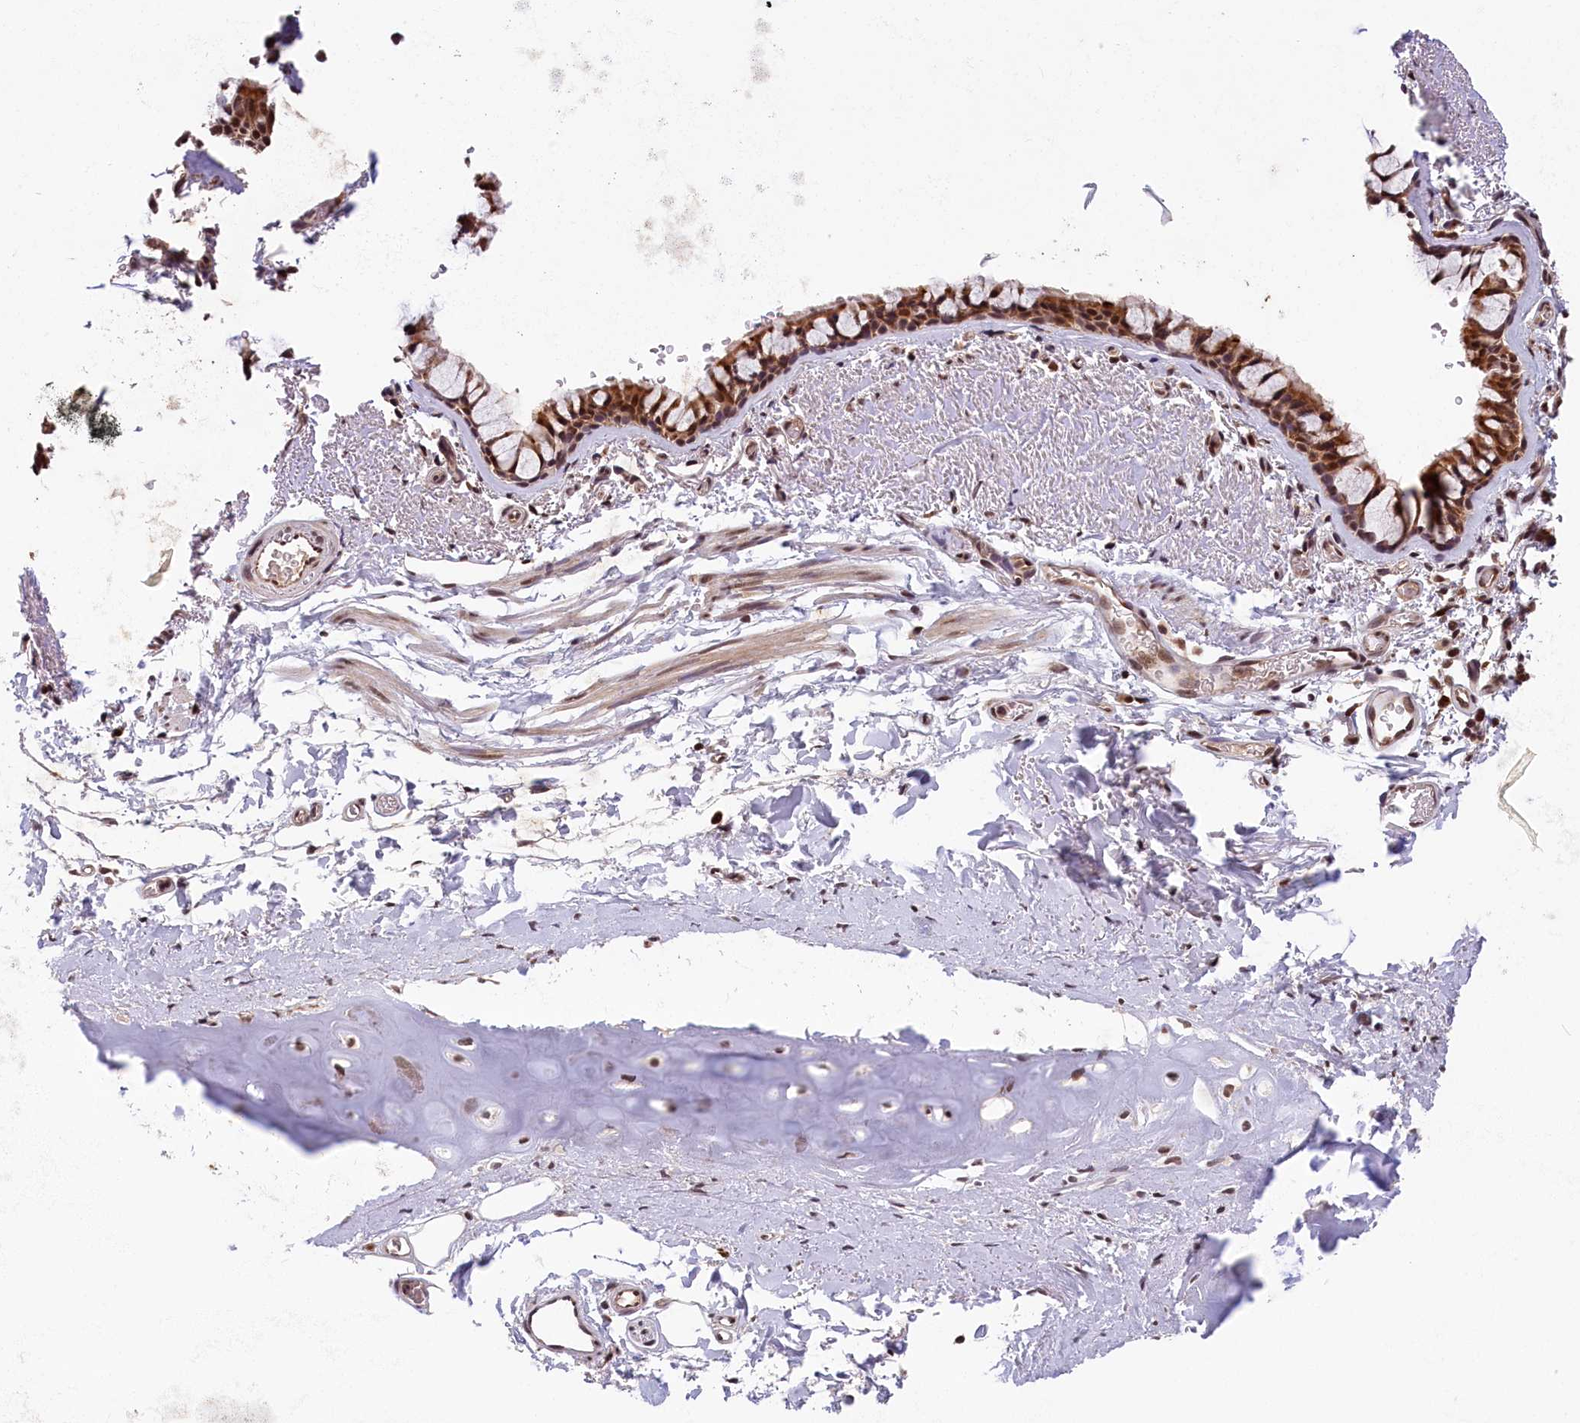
{"staining": {"intensity": "strong", "quantity": ">75%", "location": "cytoplasmic/membranous,nuclear"}, "tissue": "bronchus", "cell_type": "Respiratory epithelial cells", "image_type": "normal", "snomed": [{"axis": "morphology", "description": "Normal tissue, NOS"}, {"axis": "topography", "description": "Bronchus"}], "caption": "Strong cytoplasmic/membranous,nuclear positivity is seen in approximately >75% of respiratory epithelial cells in benign bronchus. (Stains: DAB (3,3'-diaminobenzidine) in brown, nuclei in blue, Microscopy: brightfield microscopy at high magnification).", "gene": "KCNK6", "patient": {"sex": "male", "age": 65}}